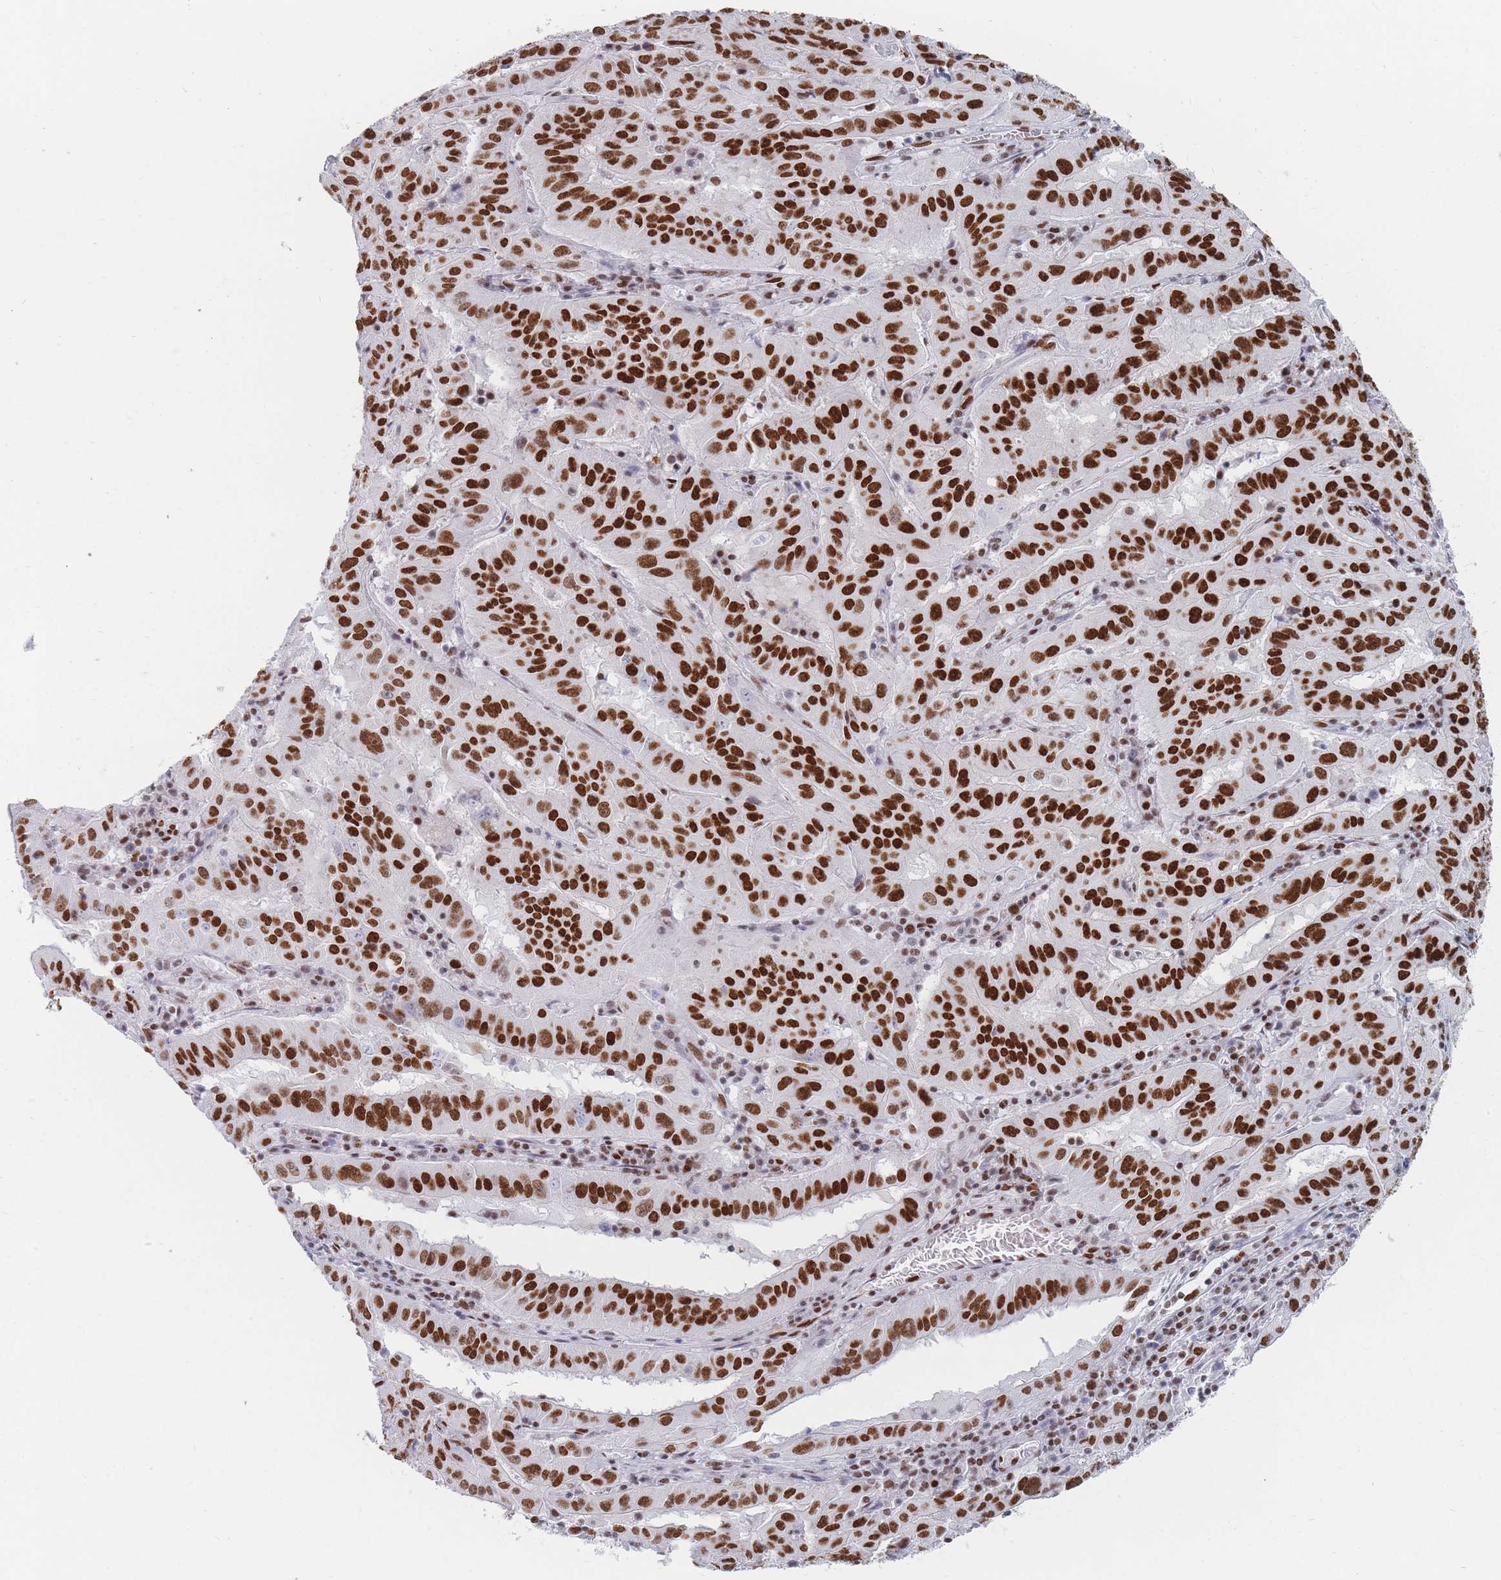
{"staining": {"intensity": "strong", "quantity": ">75%", "location": "nuclear"}, "tissue": "pancreatic cancer", "cell_type": "Tumor cells", "image_type": "cancer", "snomed": [{"axis": "morphology", "description": "Adenocarcinoma, NOS"}, {"axis": "topography", "description": "Pancreas"}], "caption": "Pancreatic cancer stained with a protein marker displays strong staining in tumor cells.", "gene": "SAFB2", "patient": {"sex": "male", "age": 63}}